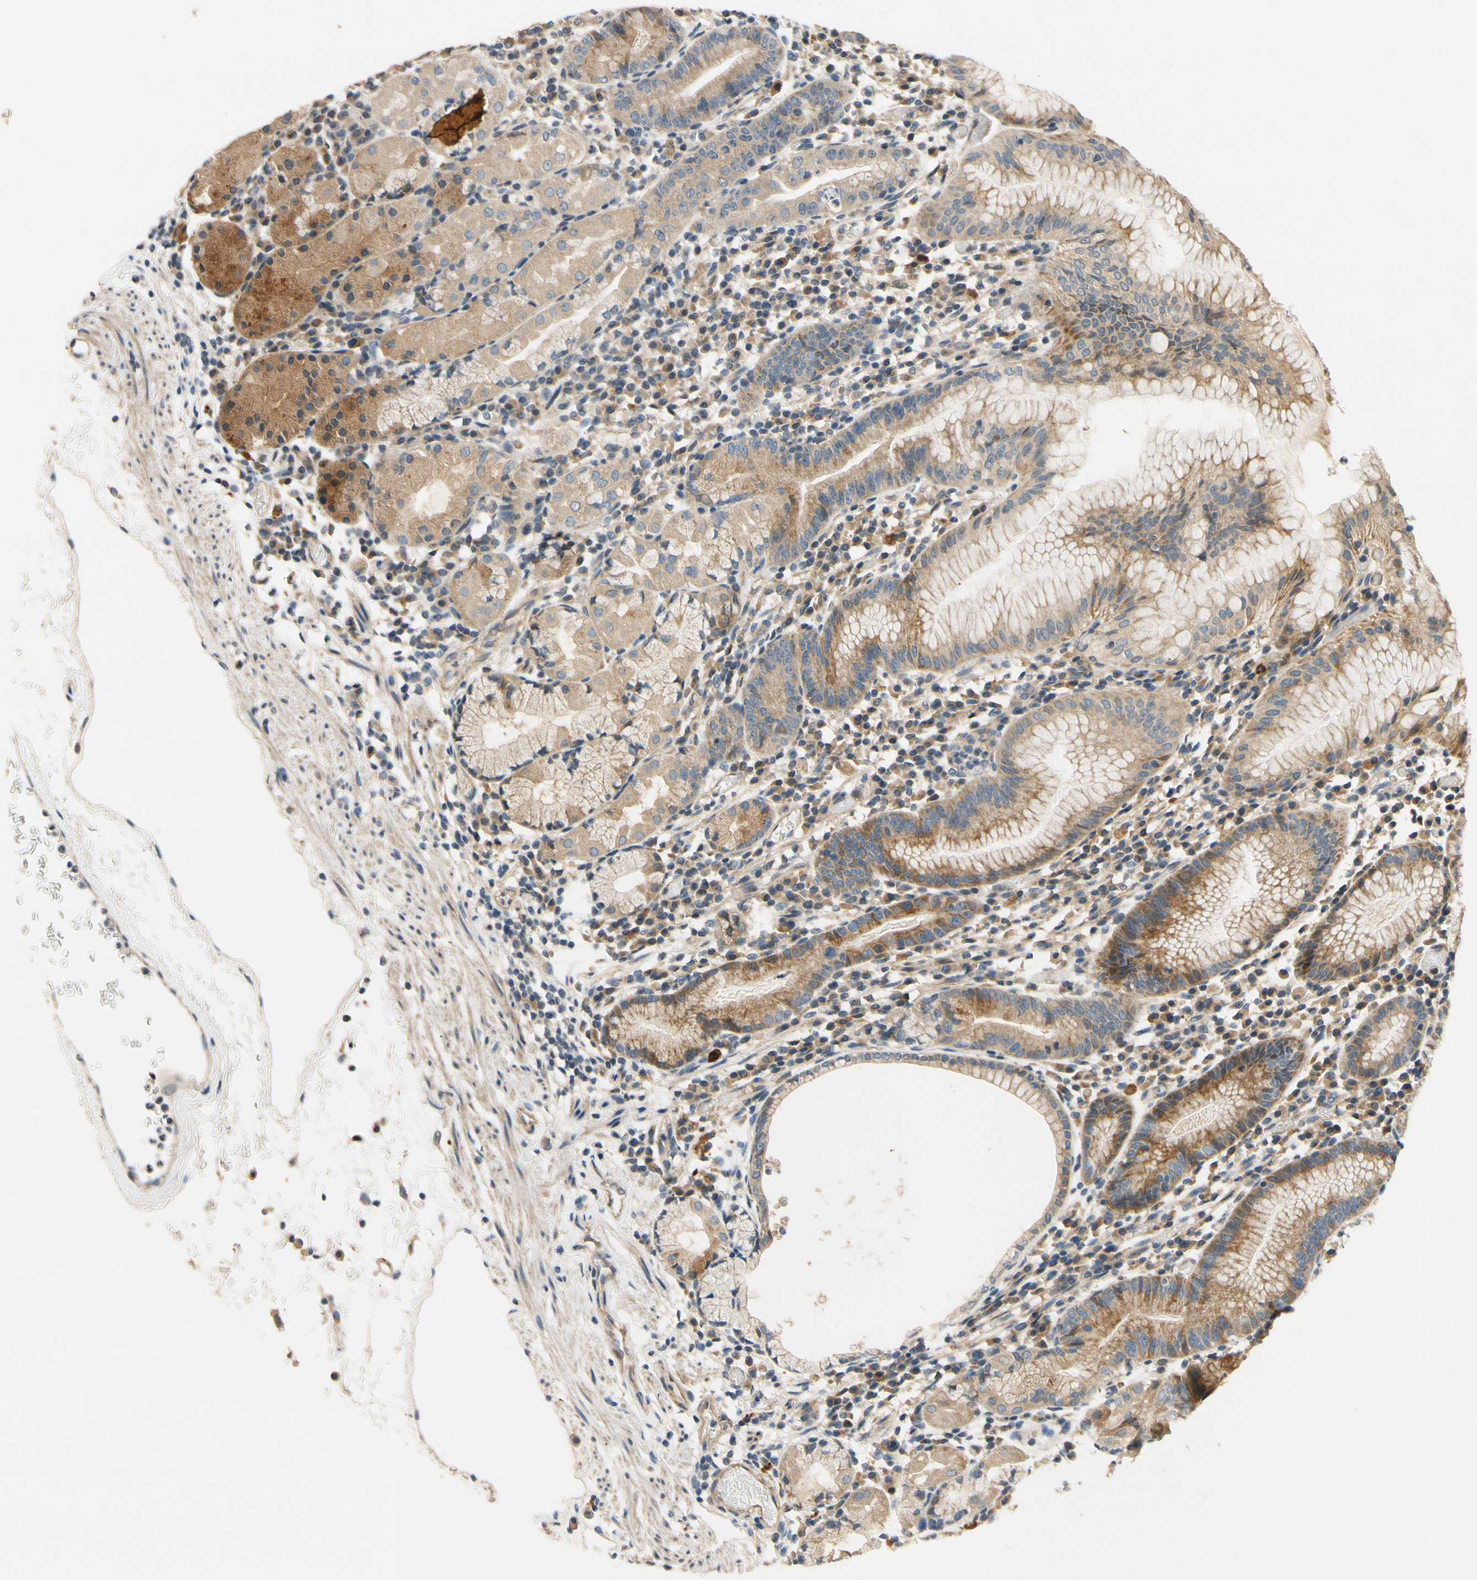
{"staining": {"intensity": "moderate", "quantity": "25%-75%", "location": "cytoplasmic/membranous"}, "tissue": "stomach", "cell_type": "Glandular cells", "image_type": "normal", "snomed": [{"axis": "morphology", "description": "Normal tissue, NOS"}, {"axis": "topography", "description": "Stomach"}, {"axis": "topography", "description": "Stomach, lower"}], "caption": "A high-resolution micrograph shows immunohistochemistry staining of normal stomach, which demonstrates moderate cytoplasmic/membranous expression in about 25%-75% of glandular cells.", "gene": "ALKBH3", "patient": {"sex": "female", "age": 75}}